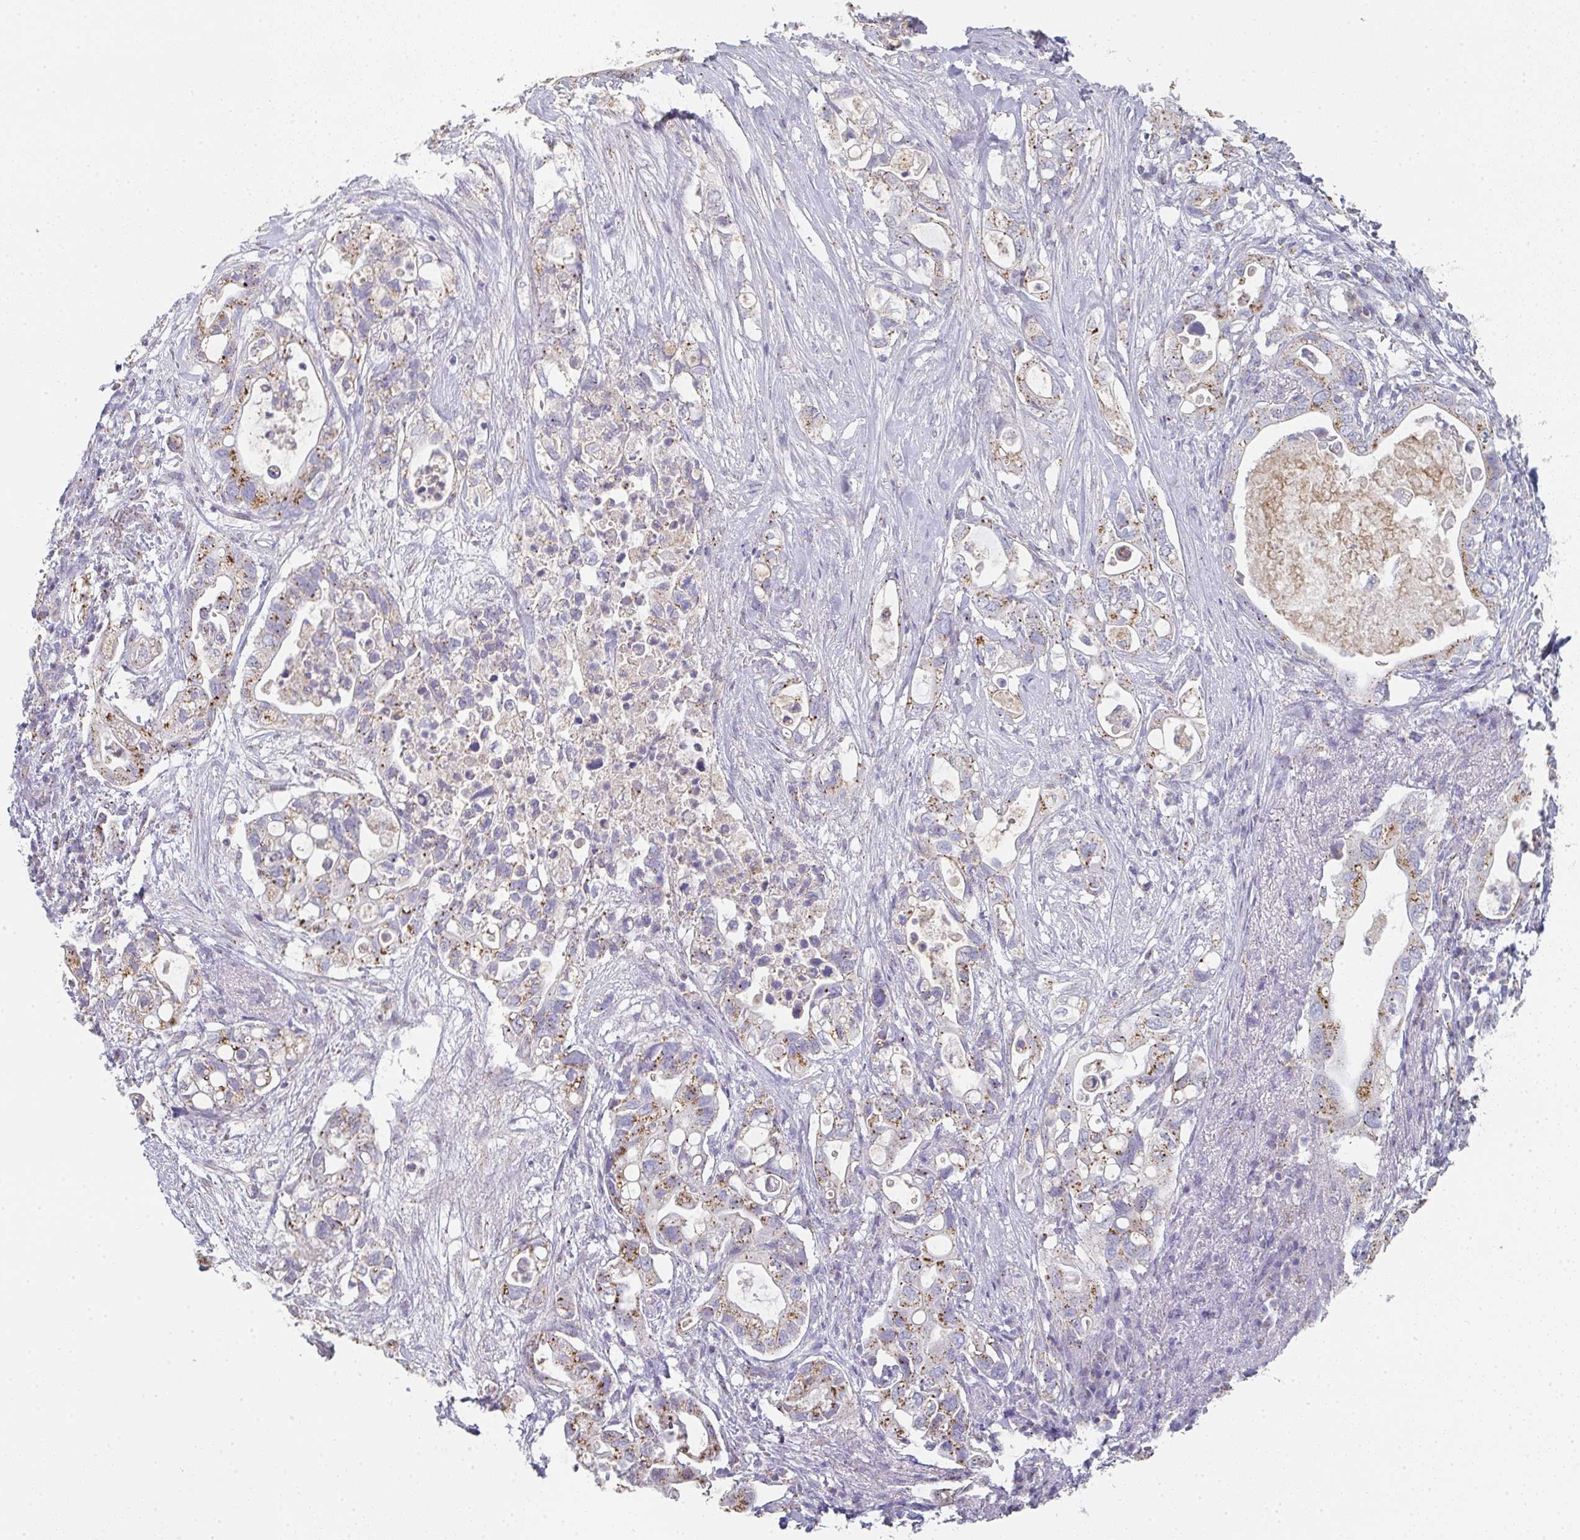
{"staining": {"intensity": "moderate", "quantity": ">75%", "location": "cytoplasmic/membranous"}, "tissue": "pancreatic cancer", "cell_type": "Tumor cells", "image_type": "cancer", "snomed": [{"axis": "morphology", "description": "Adenocarcinoma, NOS"}, {"axis": "topography", "description": "Pancreas"}], "caption": "A high-resolution histopathology image shows immunohistochemistry (IHC) staining of pancreatic cancer, which displays moderate cytoplasmic/membranous staining in approximately >75% of tumor cells.", "gene": "CHMP5", "patient": {"sex": "female", "age": 72}}